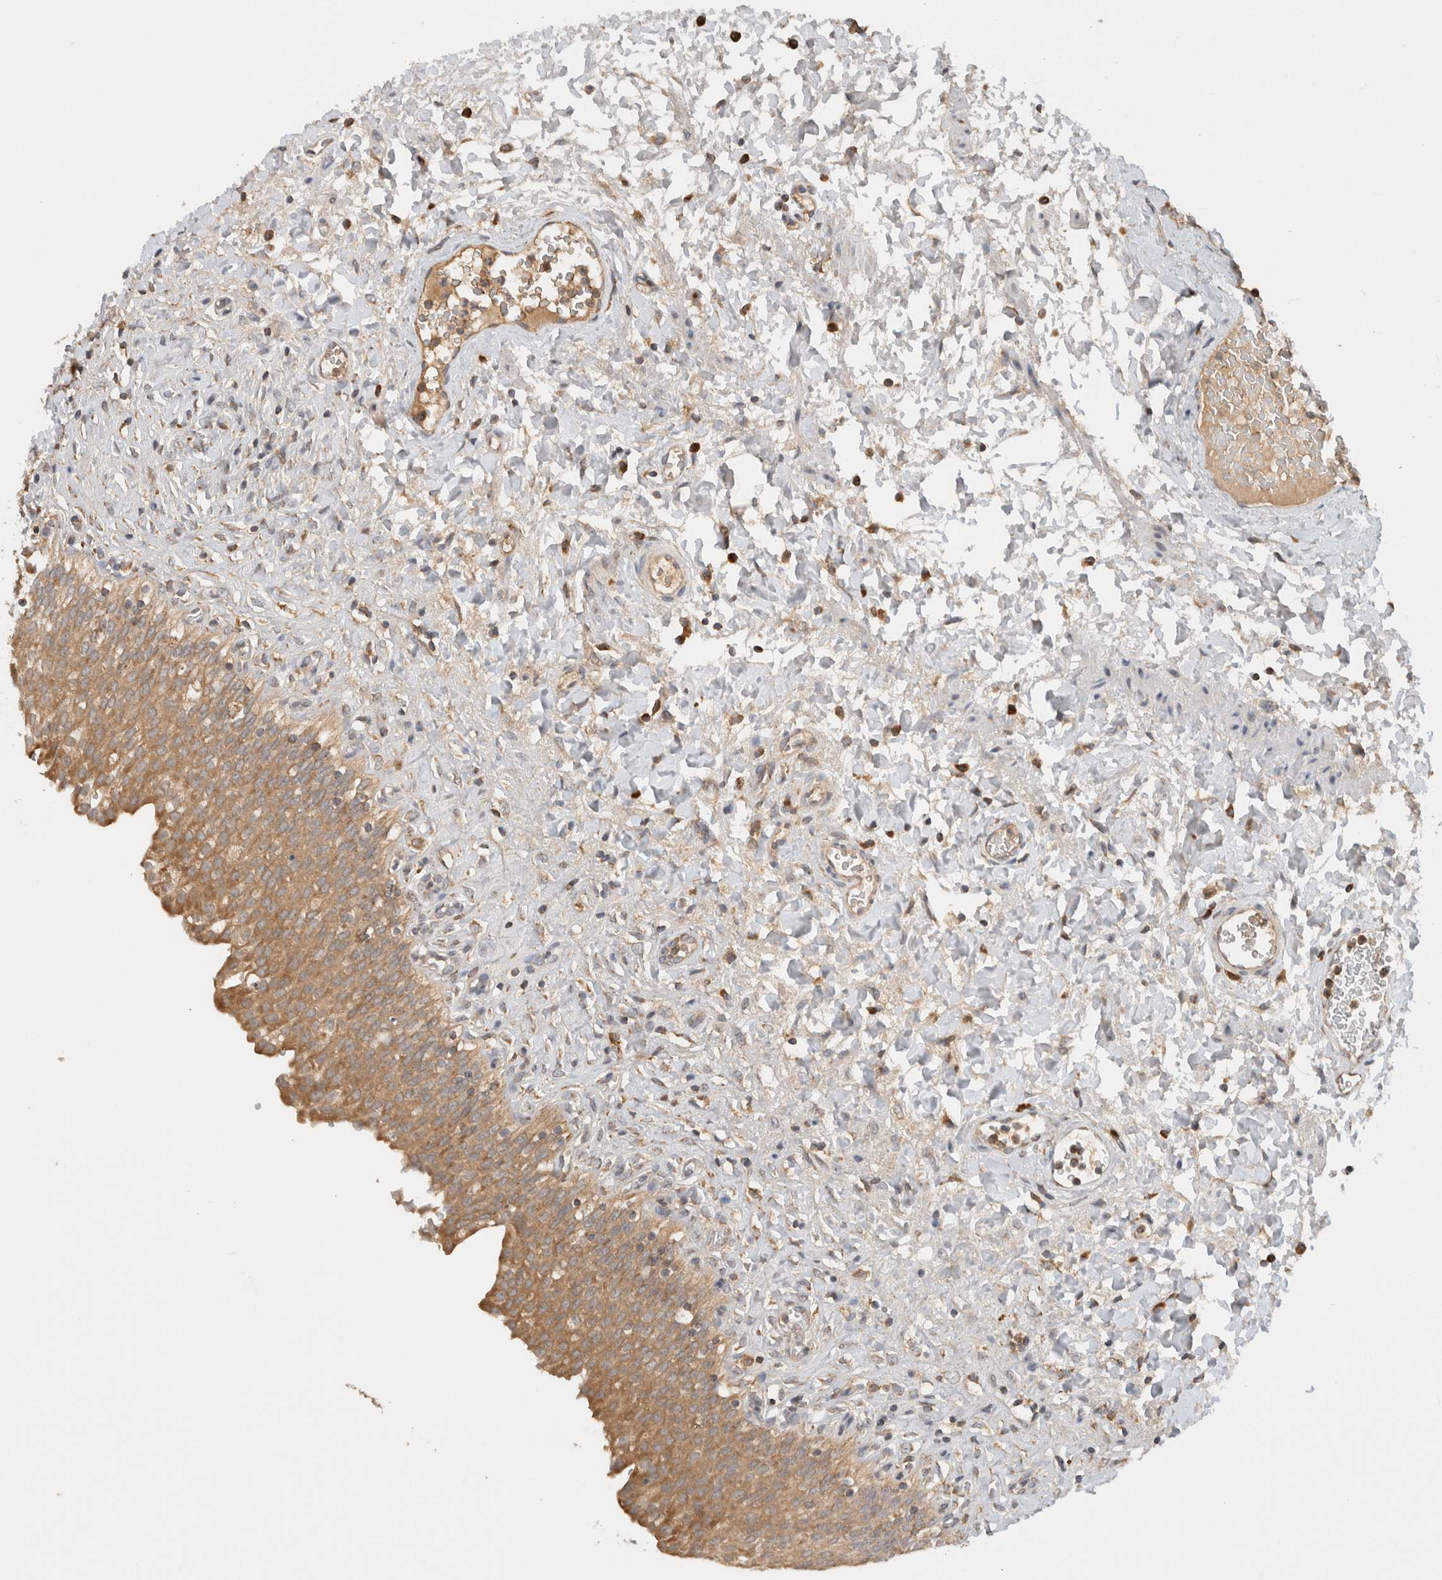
{"staining": {"intensity": "moderate", "quantity": ">75%", "location": "cytoplasmic/membranous"}, "tissue": "urinary bladder", "cell_type": "Urothelial cells", "image_type": "normal", "snomed": [{"axis": "morphology", "description": "Urothelial carcinoma, High grade"}, {"axis": "topography", "description": "Urinary bladder"}], "caption": "The photomicrograph exhibits a brown stain indicating the presence of a protein in the cytoplasmic/membranous of urothelial cells in urinary bladder.", "gene": "AMPD1", "patient": {"sex": "male", "age": 46}}